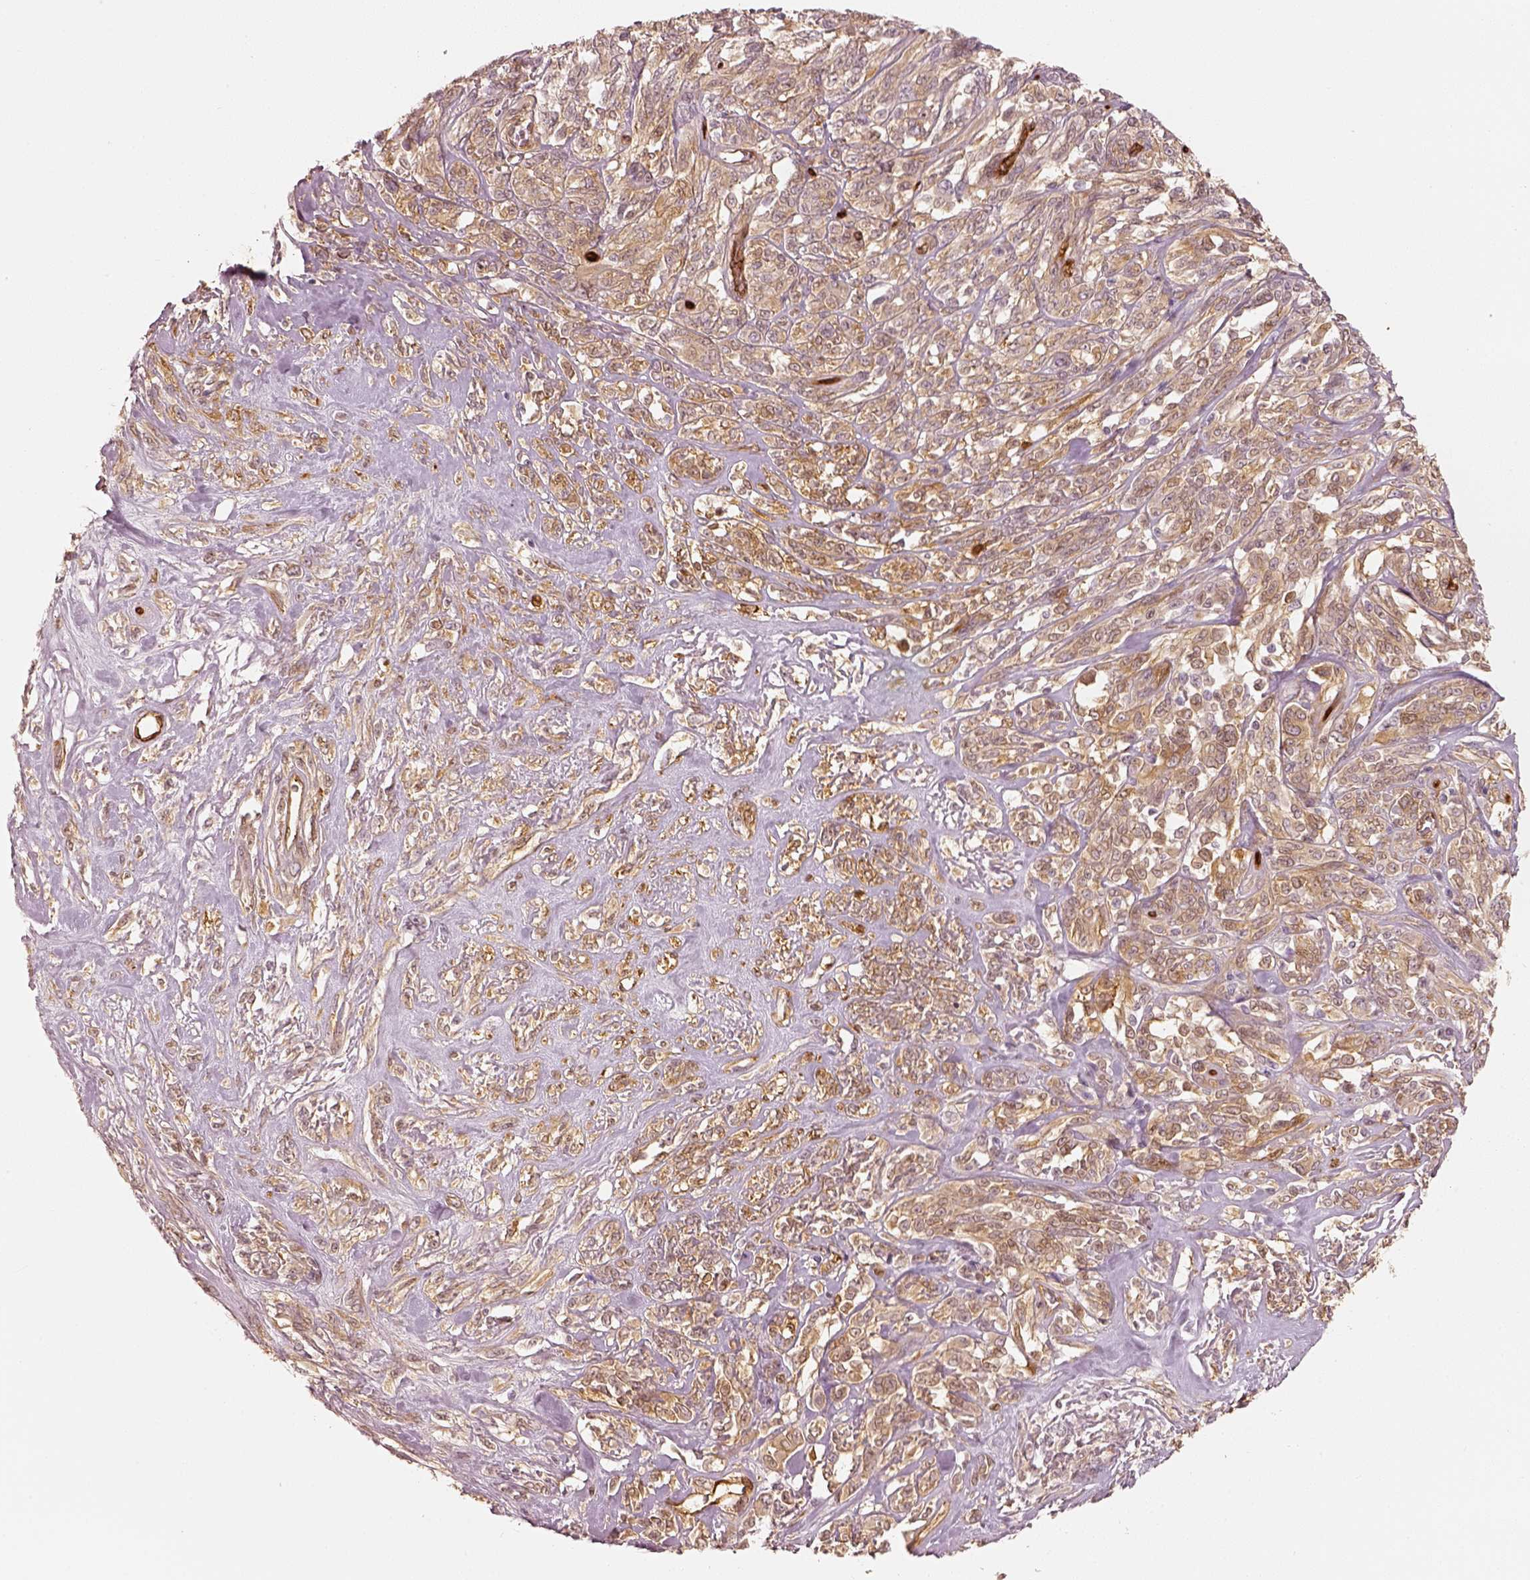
{"staining": {"intensity": "weak", "quantity": ">75%", "location": "cytoplasmic/membranous"}, "tissue": "melanoma", "cell_type": "Tumor cells", "image_type": "cancer", "snomed": [{"axis": "morphology", "description": "Malignant melanoma, NOS"}, {"axis": "topography", "description": "Skin"}], "caption": "Brown immunohistochemical staining in human melanoma exhibits weak cytoplasmic/membranous expression in approximately >75% of tumor cells. The protein of interest is stained brown, and the nuclei are stained in blue (DAB IHC with brightfield microscopy, high magnification).", "gene": "FSCN1", "patient": {"sex": "female", "age": 91}}